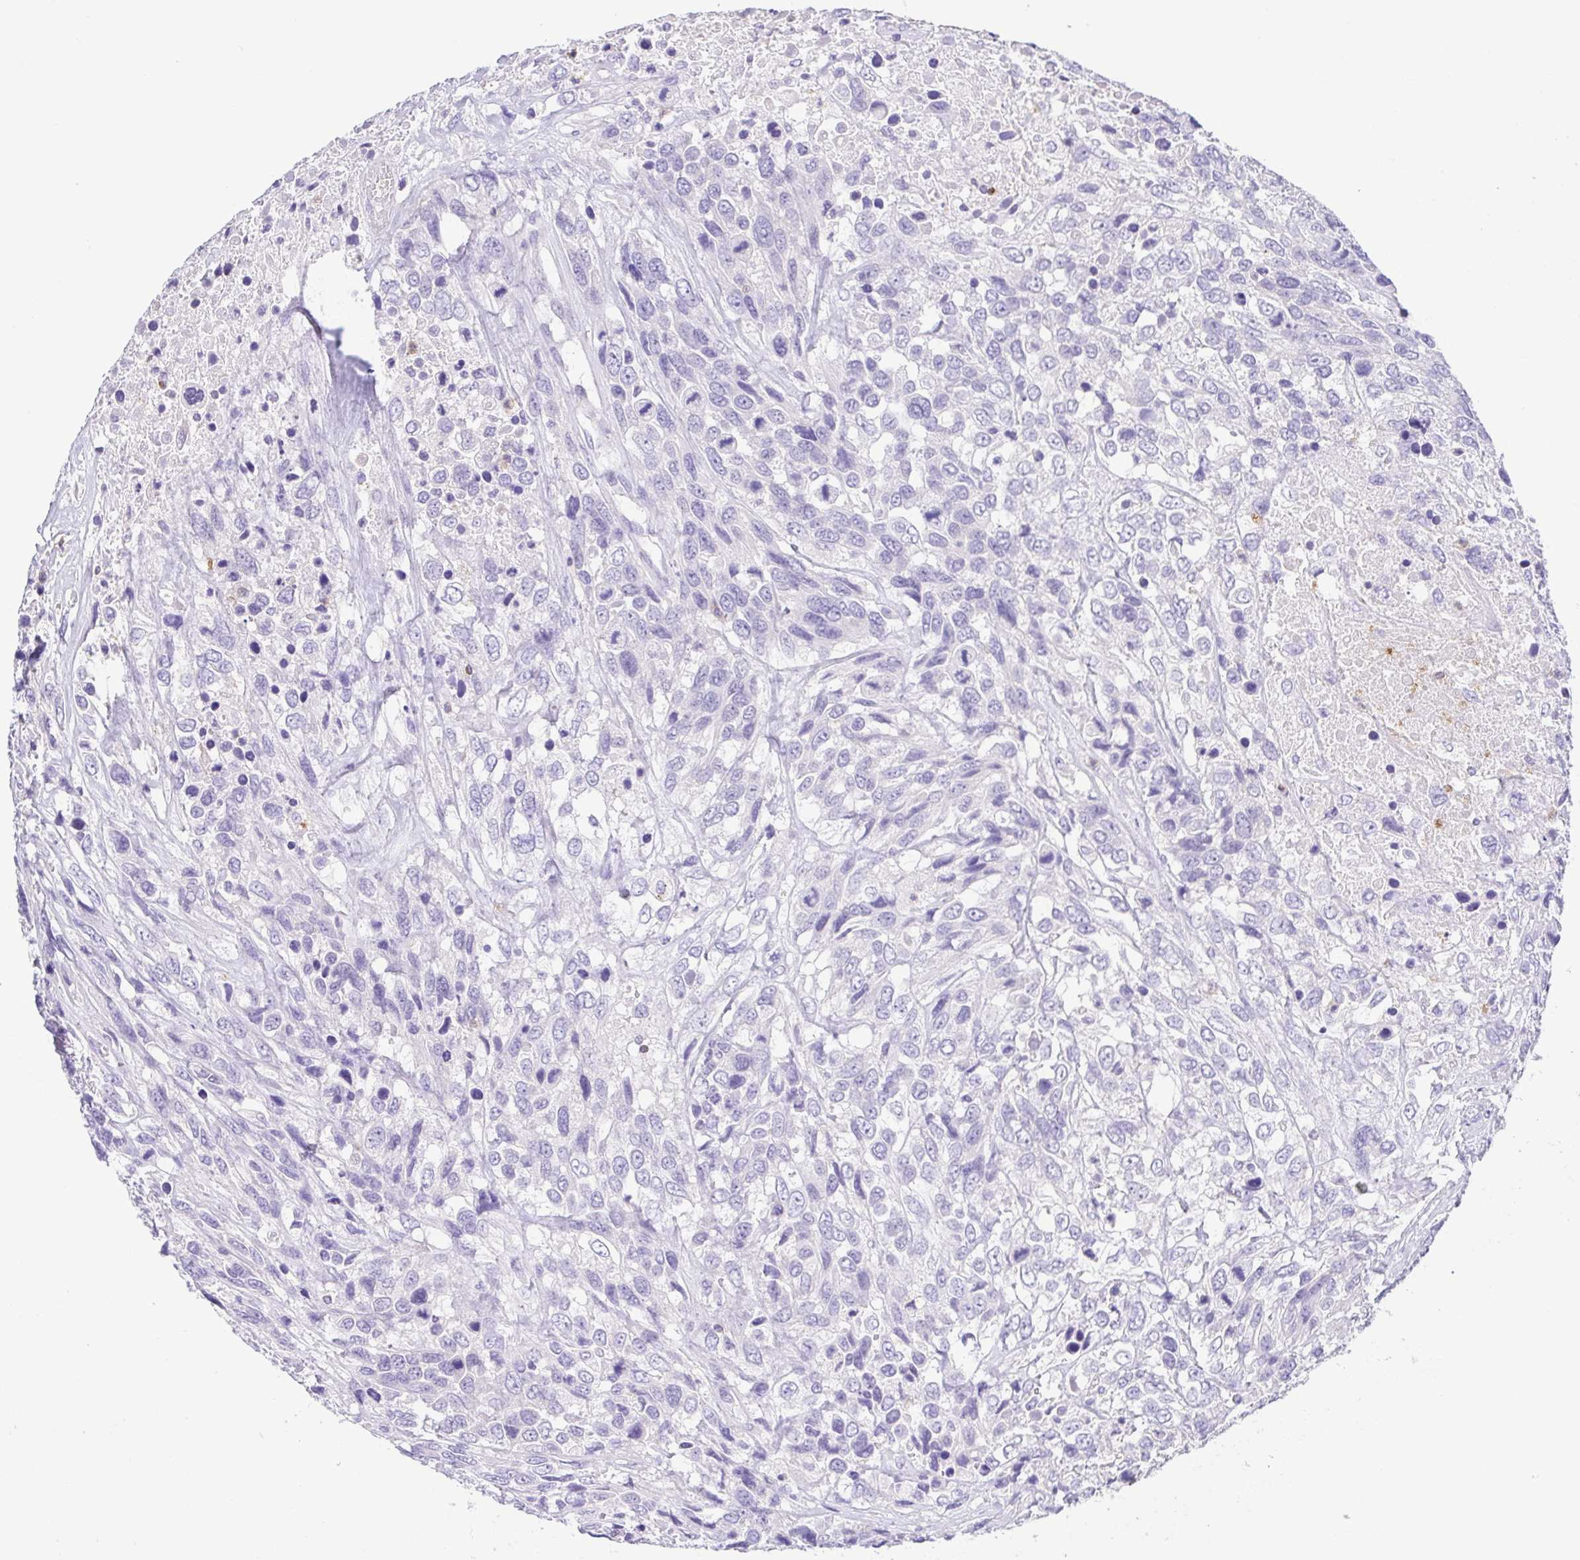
{"staining": {"intensity": "negative", "quantity": "none", "location": "none"}, "tissue": "urothelial cancer", "cell_type": "Tumor cells", "image_type": "cancer", "snomed": [{"axis": "morphology", "description": "Urothelial carcinoma, High grade"}, {"axis": "topography", "description": "Urinary bladder"}], "caption": "This is an immunohistochemistry photomicrograph of human urothelial cancer. There is no expression in tumor cells.", "gene": "PGLYRP1", "patient": {"sex": "female", "age": 70}}